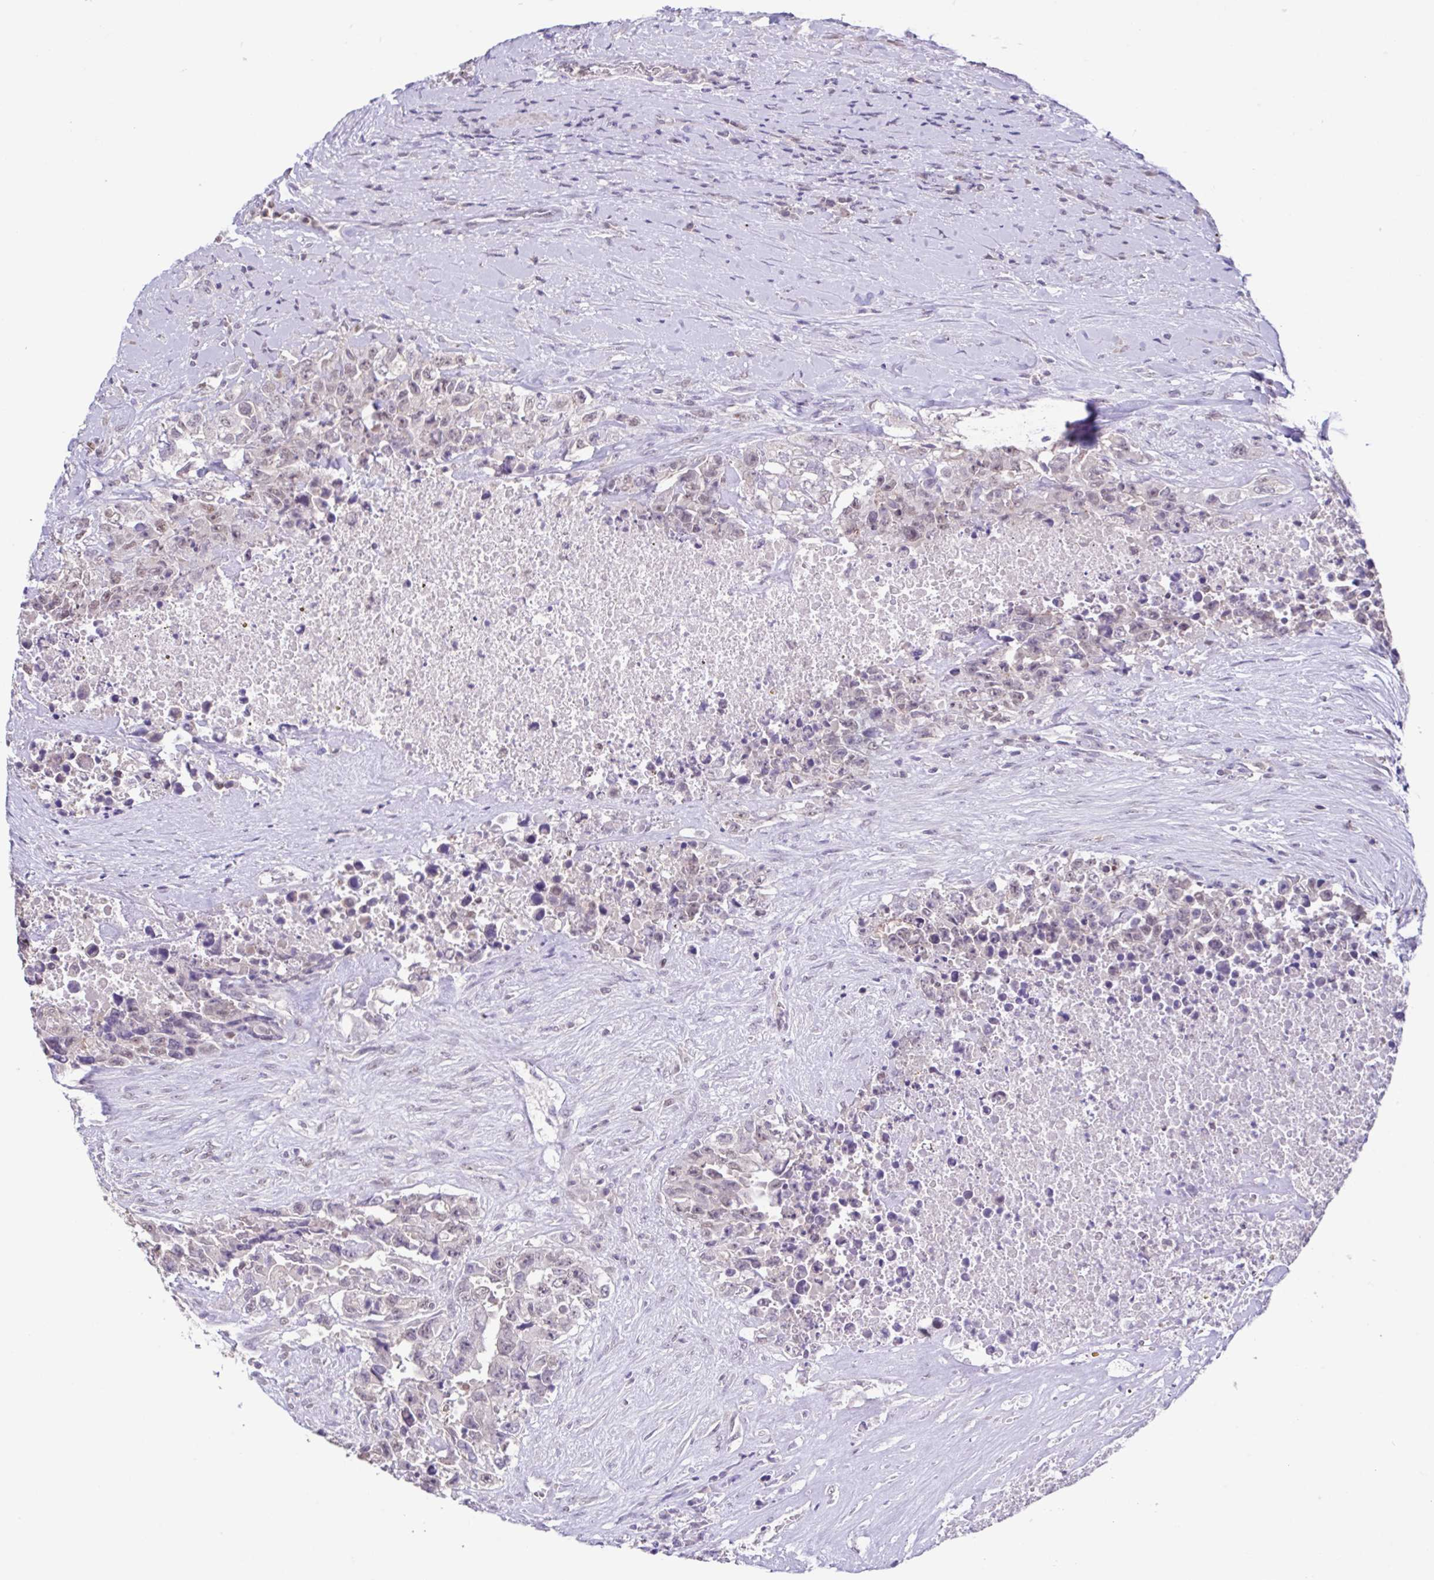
{"staining": {"intensity": "weak", "quantity": "<25%", "location": "nuclear"}, "tissue": "testis cancer", "cell_type": "Tumor cells", "image_type": "cancer", "snomed": [{"axis": "morphology", "description": "Carcinoma, Embryonal, NOS"}, {"axis": "topography", "description": "Testis"}], "caption": "The image demonstrates no significant staining in tumor cells of testis cancer.", "gene": "ACTRT3", "patient": {"sex": "male", "age": 24}}